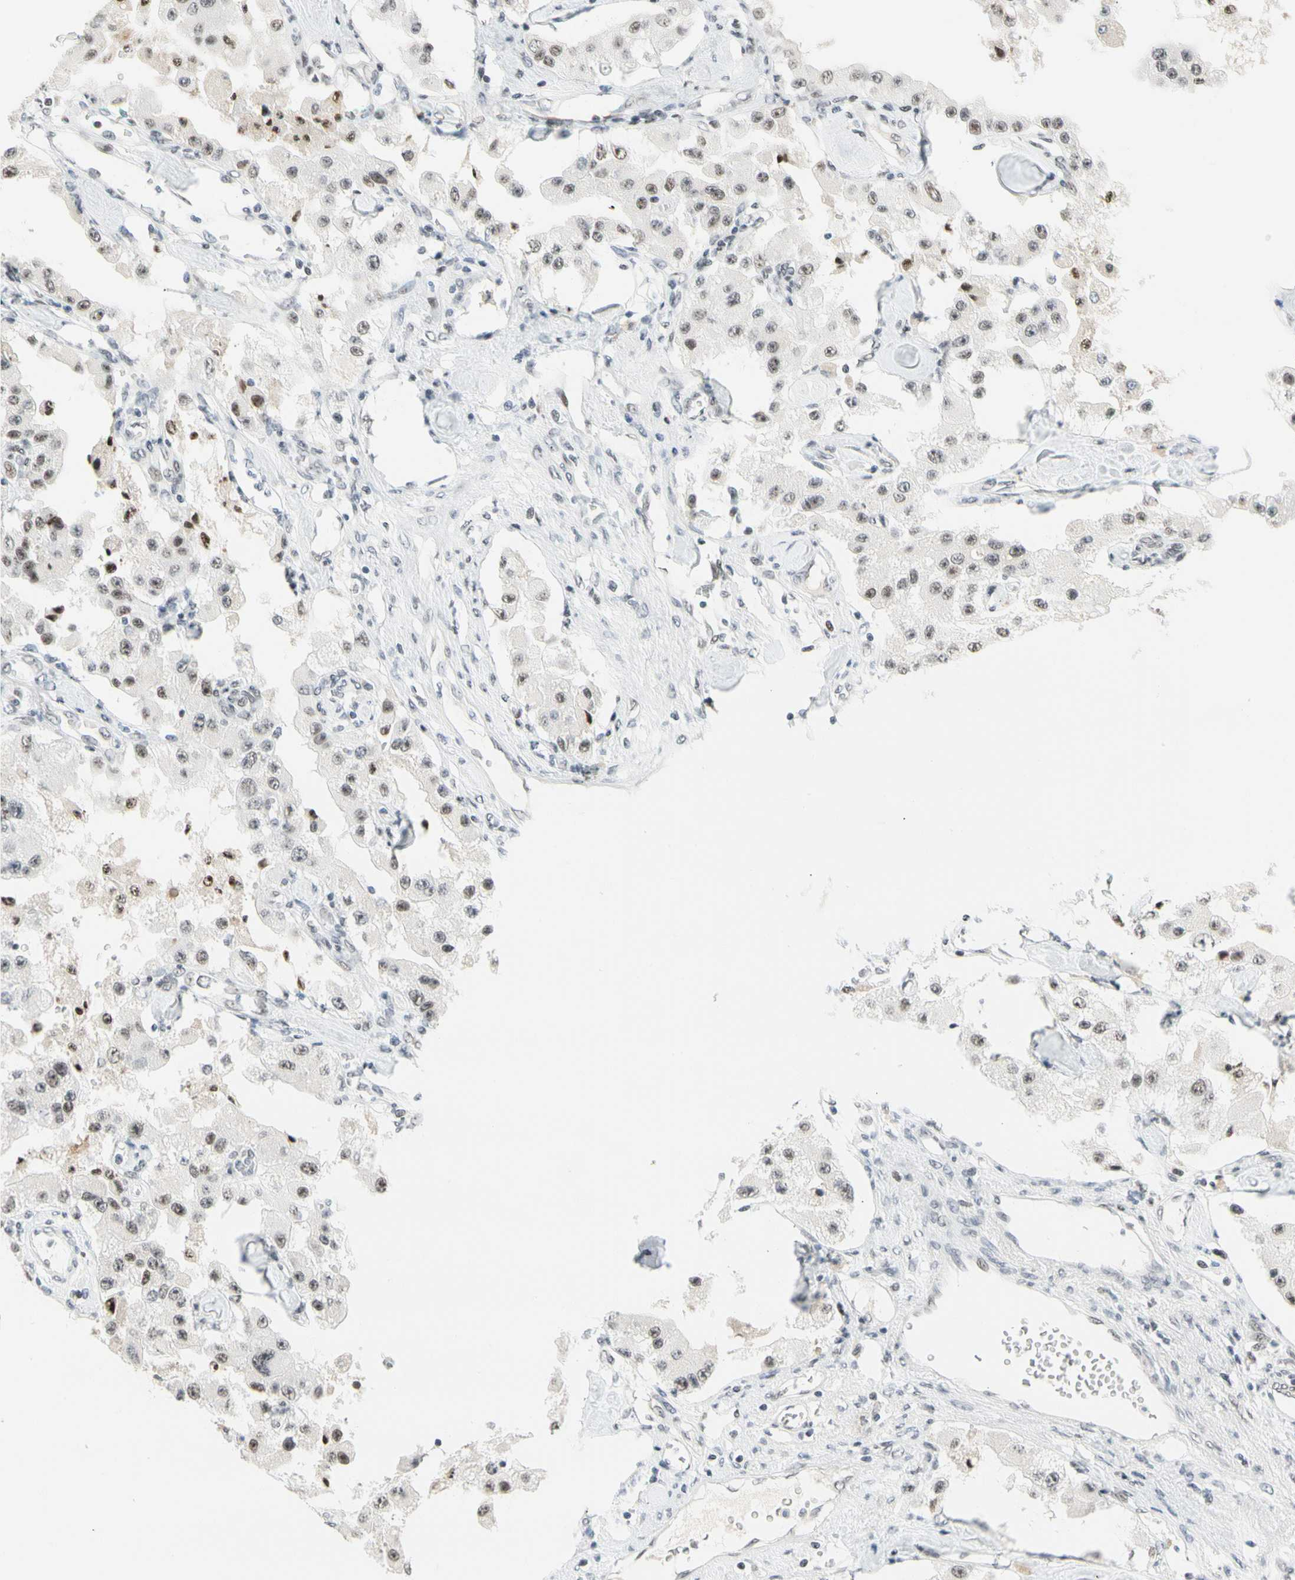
{"staining": {"intensity": "weak", "quantity": "25%-75%", "location": "nuclear"}, "tissue": "carcinoid", "cell_type": "Tumor cells", "image_type": "cancer", "snomed": [{"axis": "morphology", "description": "Carcinoid, malignant, NOS"}, {"axis": "topography", "description": "Pancreas"}], "caption": "Carcinoid tissue reveals weak nuclear expression in approximately 25%-75% of tumor cells", "gene": "ZSCAN16", "patient": {"sex": "male", "age": 41}}